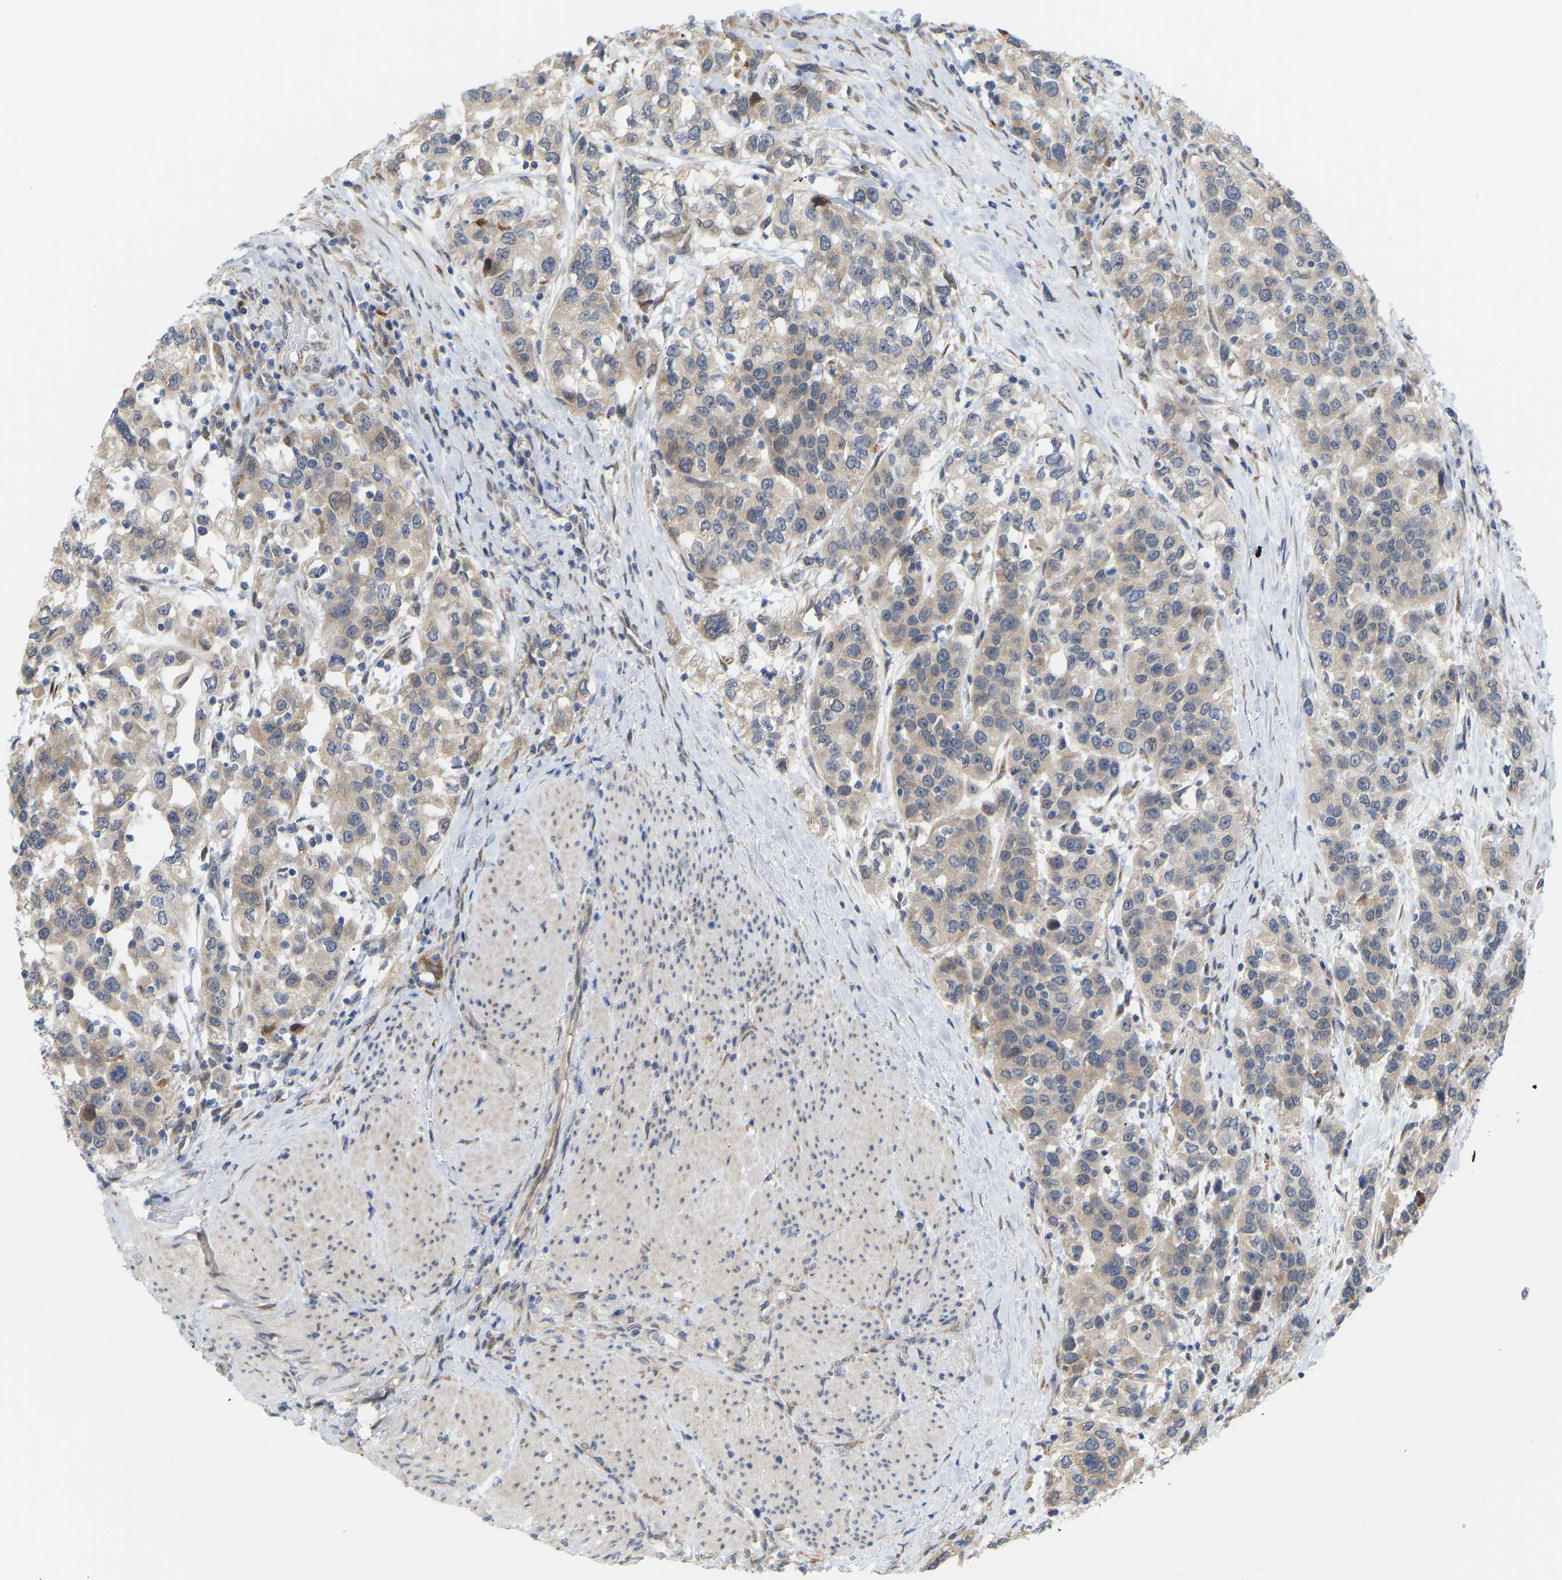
{"staining": {"intensity": "weak", "quantity": ">75%", "location": "cytoplasmic/membranous"}, "tissue": "urothelial cancer", "cell_type": "Tumor cells", "image_type": "cancer", "snomed": [{"axis": "morphology", "description": "Urothelial carcinoma, High grade"}, {"axis": "topography", "description": "Urinary bladder"}], "caption": "Brown immunohistochemical staining in human urothelial cancer exhibits weak cytoplasmic/membranous staining in approximately >75% of tumor cells.", "gene": "BEND3", "patient": {"sex": "female", "age": 80}}